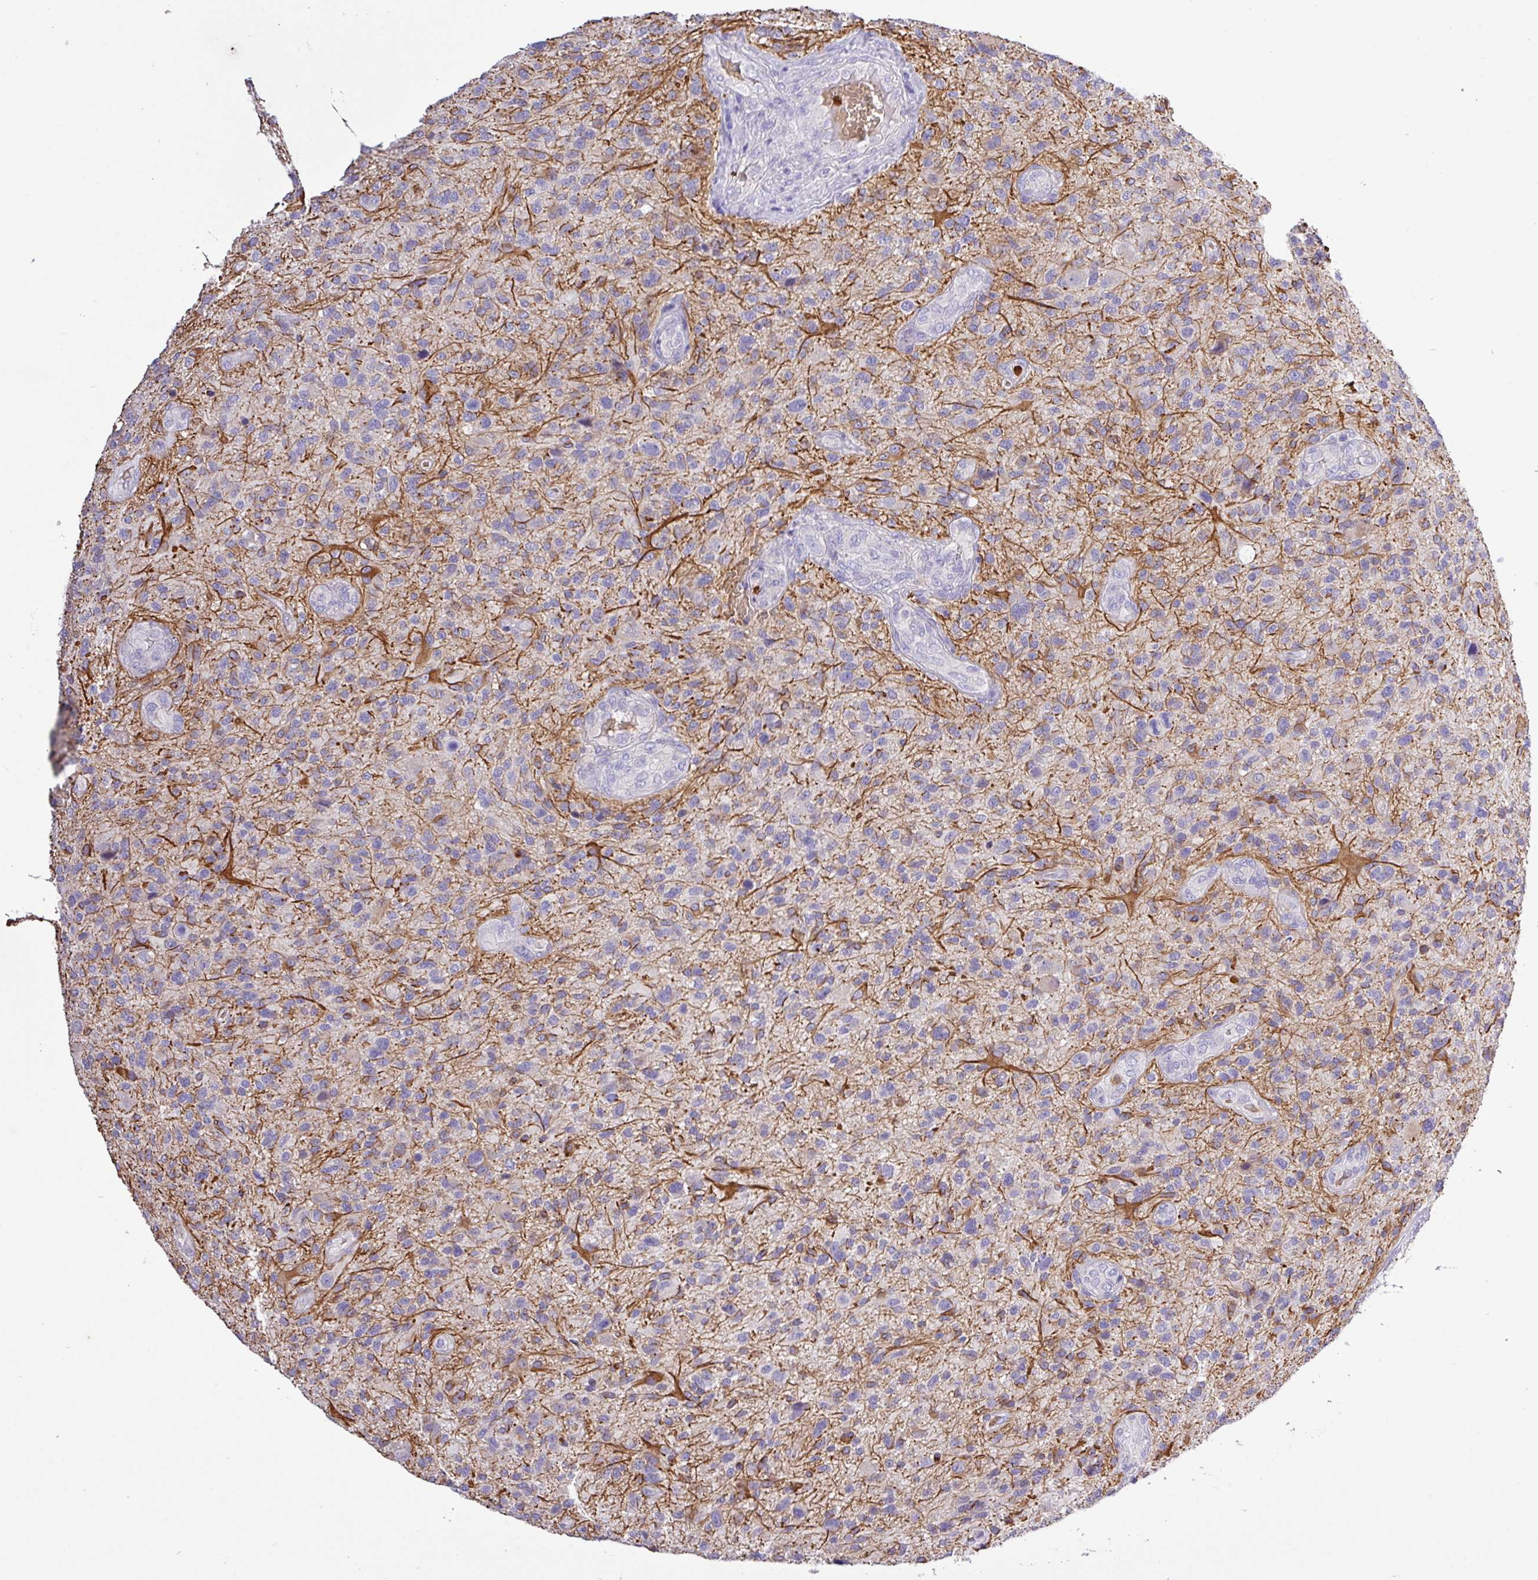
{"staining": {"intensity": "negative", "quantity": "none", "location": "none"}, "tissue": "glioma", "cell_type": "Tumor cells", "image_type": "cancer", "snomed": [{"axis": "morphology", "description": "Glioma, malignant, High grade"}, {"axis": "topography", "description": "Brain"}], "caption": "The micrograph displays no significant staining in tumor cells of malignant glioma (high-grade). (DAB (3,3'-diaminobenzidine) IHC with hematoxylin counter stain).", "gene": "MGAT4B", "patient": {"sex": "male", "age": 47}}